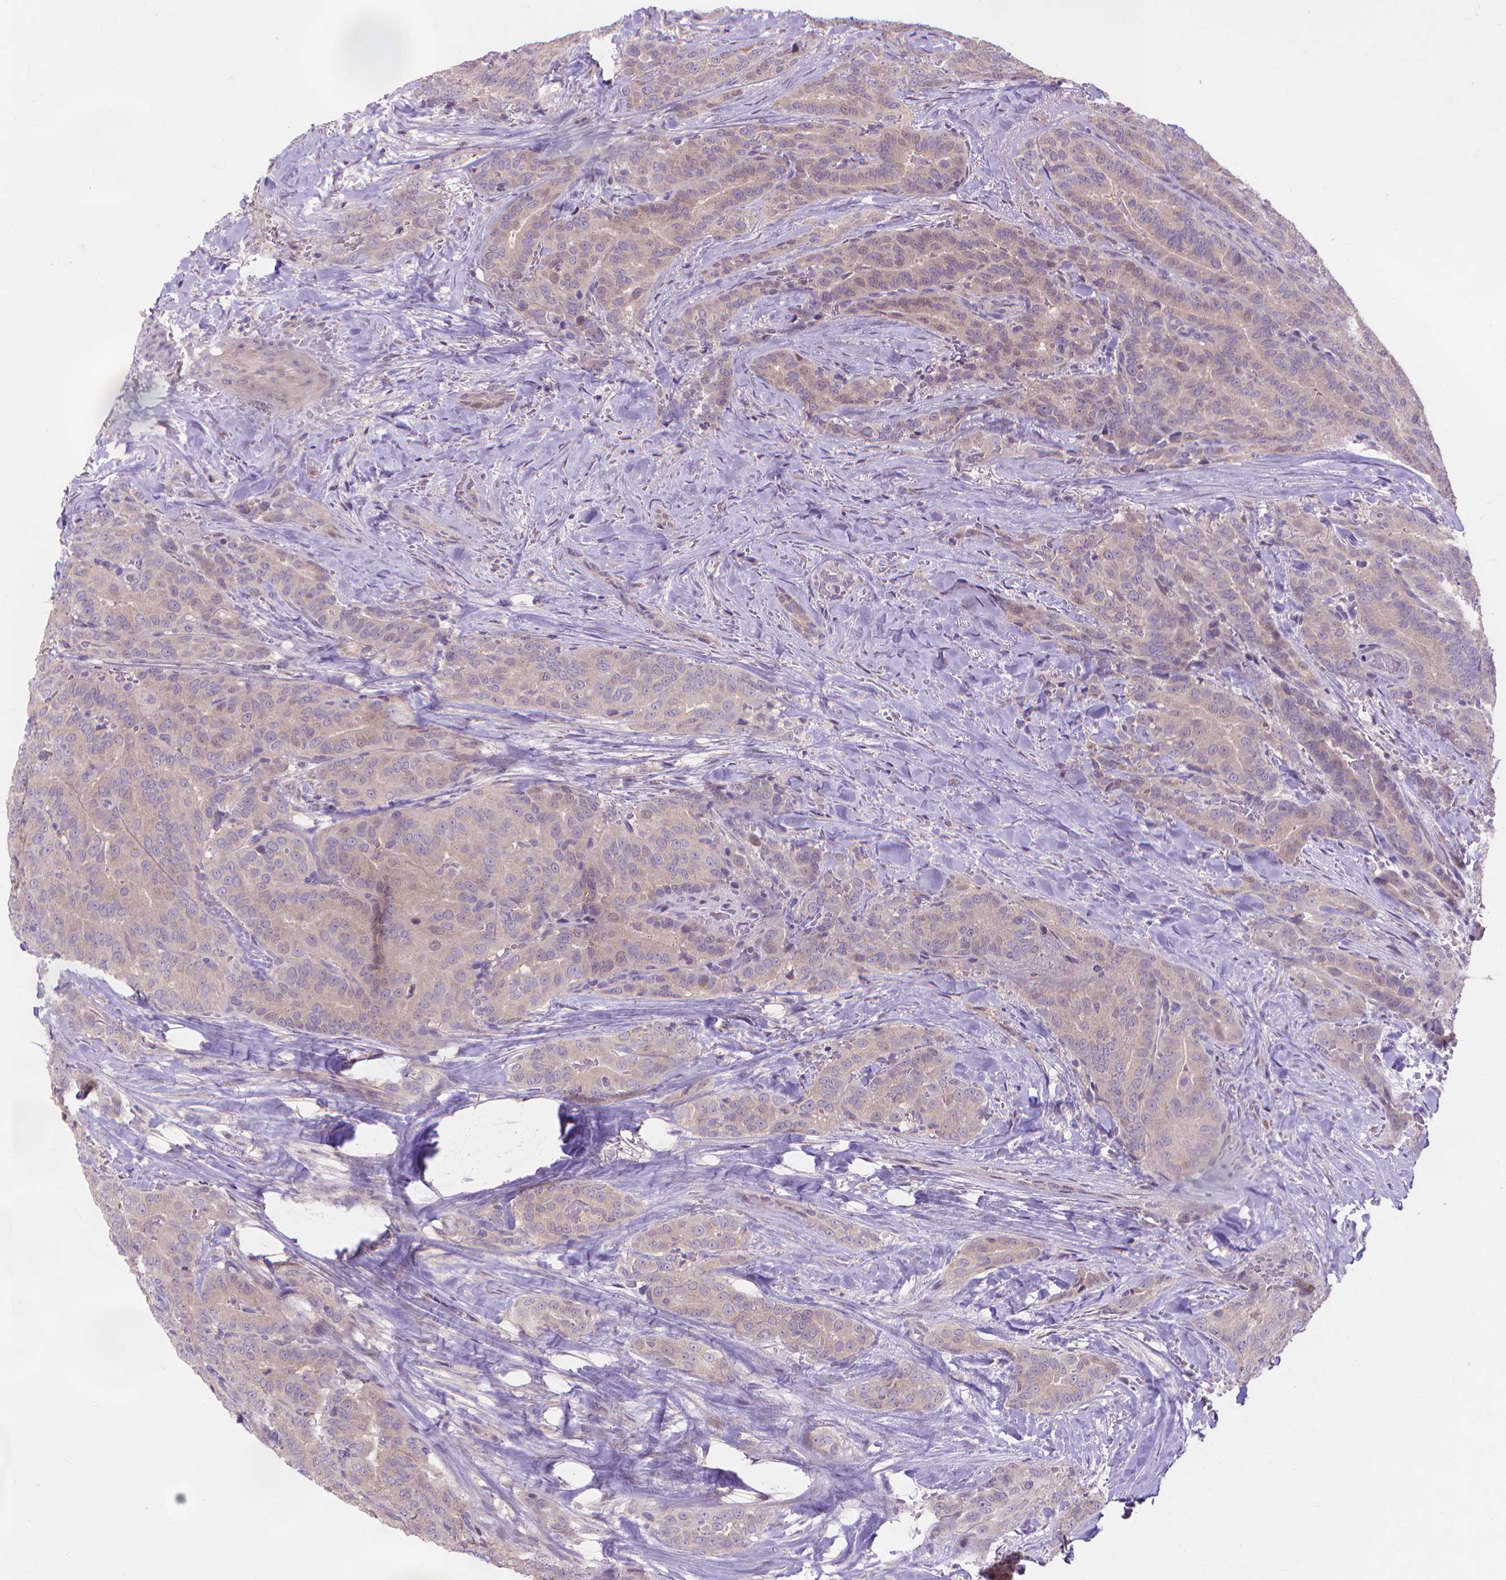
{"staining": {"intensity": "negative", "quantity": "none", "location": "none"}, "tissue": "thyroid cancer", "cell_type": "Tumor cells", "image_type": "cancer", "snomed": [{"axis": "morphology", "description": "Papillary adenocarcinoma, NOS"}, {"axis": "topography", "description": "Thyroid gland"}], "caption": "The image exhibits no staining of tumor cells in papillary adenocarcinoma (thyroid).", "gene": "PRDM13", "patient": {"sex": "male", "age": 61}}